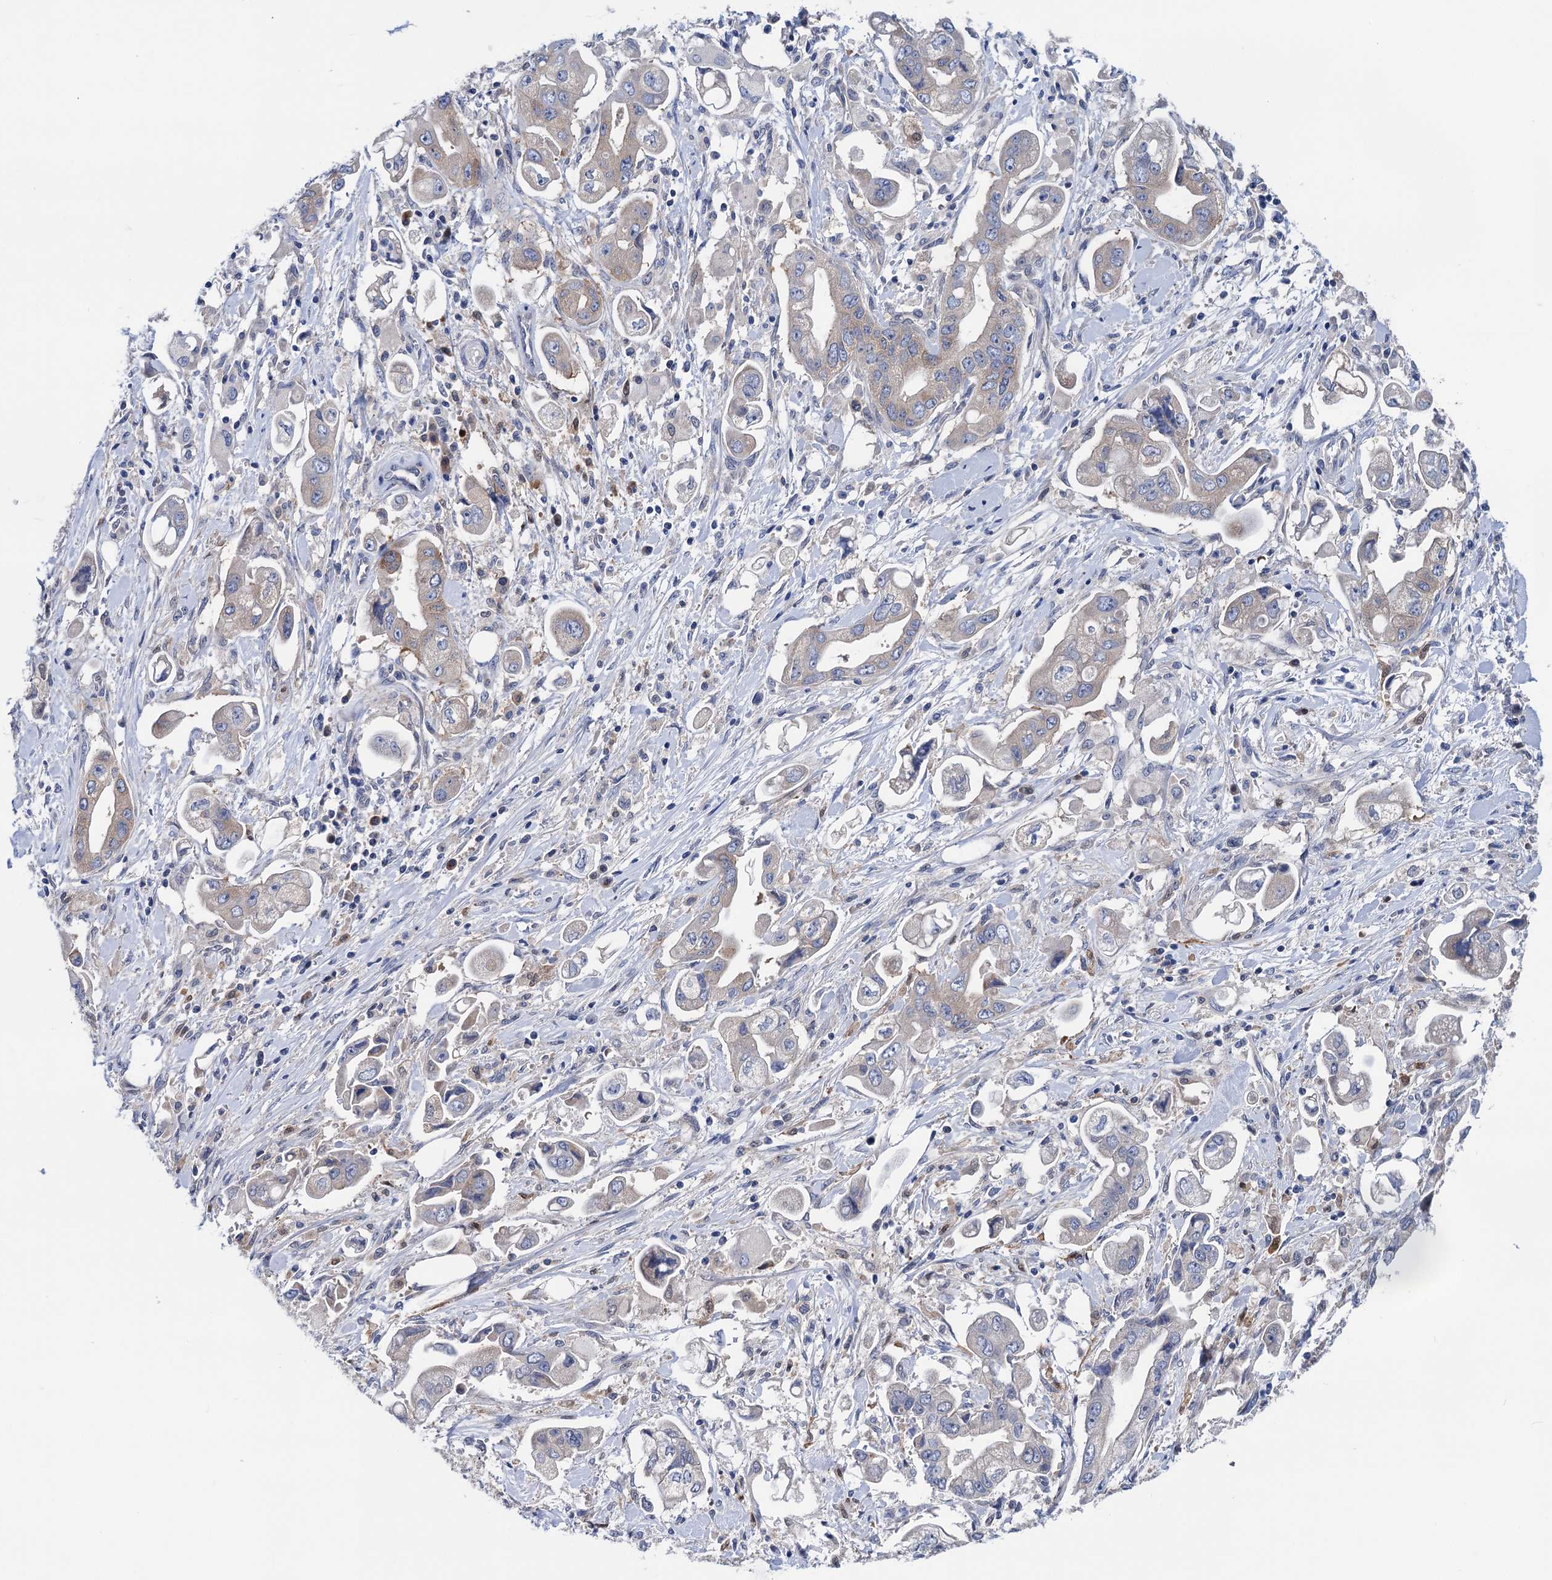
{"staining": {"intensity": "weak", "quantity": "<25%", "location": "cytoplasmic/membranous"}, "tissue": "stomach cancer", "cell_type": "Tumor cells", "image_type": "cancer", "snomed": [{"axis": "morphology", "description": "Adenocarcinoma, NOS"}, {"axis": "topography", "description": "Stomach"}], "caption": "Human stomach cancer stained for a protein using immunohistochemistry (IHC) shows no positivity in tumor cells.", "gene": "ZNRD2", "patient": {"sex": "male", "age": 62}}